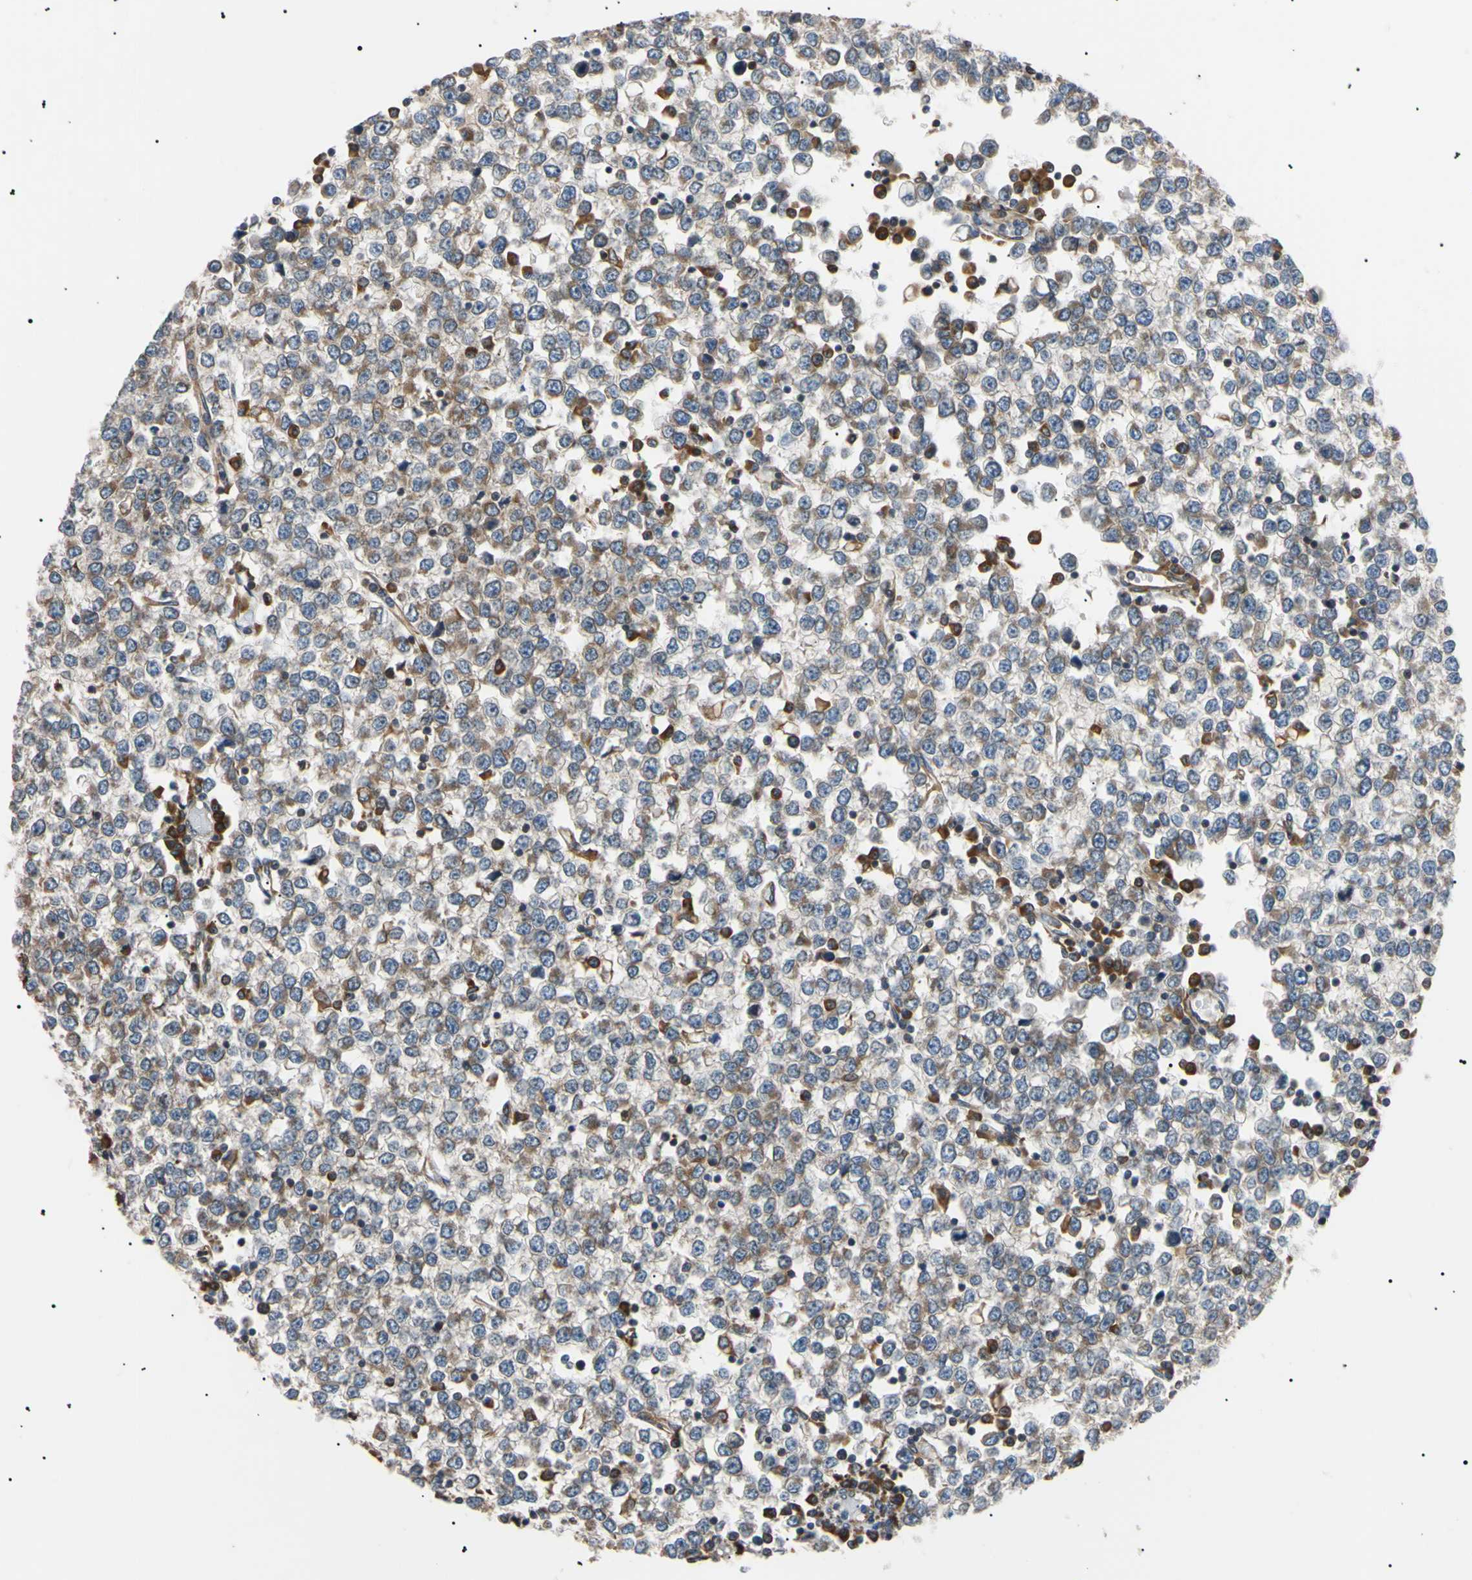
{"staining": {"intensity": "moderate", "quantity": "25%-75%", "location": "cytoplasmic/membranous"}, "tissue": "testis cancer", "cell_type": "Tumor cells", "image_type": "cancer", "snomed": [{"axis": "morphology", "description": "Seminoma, NOS"}, {"axis": "topography", "description": "Testis"}], "caption": "IHC of seminoma (testis) shows medium levels of moderate cytoplasmic/membranous positivity in approximately 25%-75% of tumor cells. The protein is stained brown, and the nuclei are stained in blue (DAB (3,3'-diaminobenzidine) IHC with brightfield microscopy, high magnification).", "gene": "VAPA", "patient": {"sex": "male", "age": 65}}